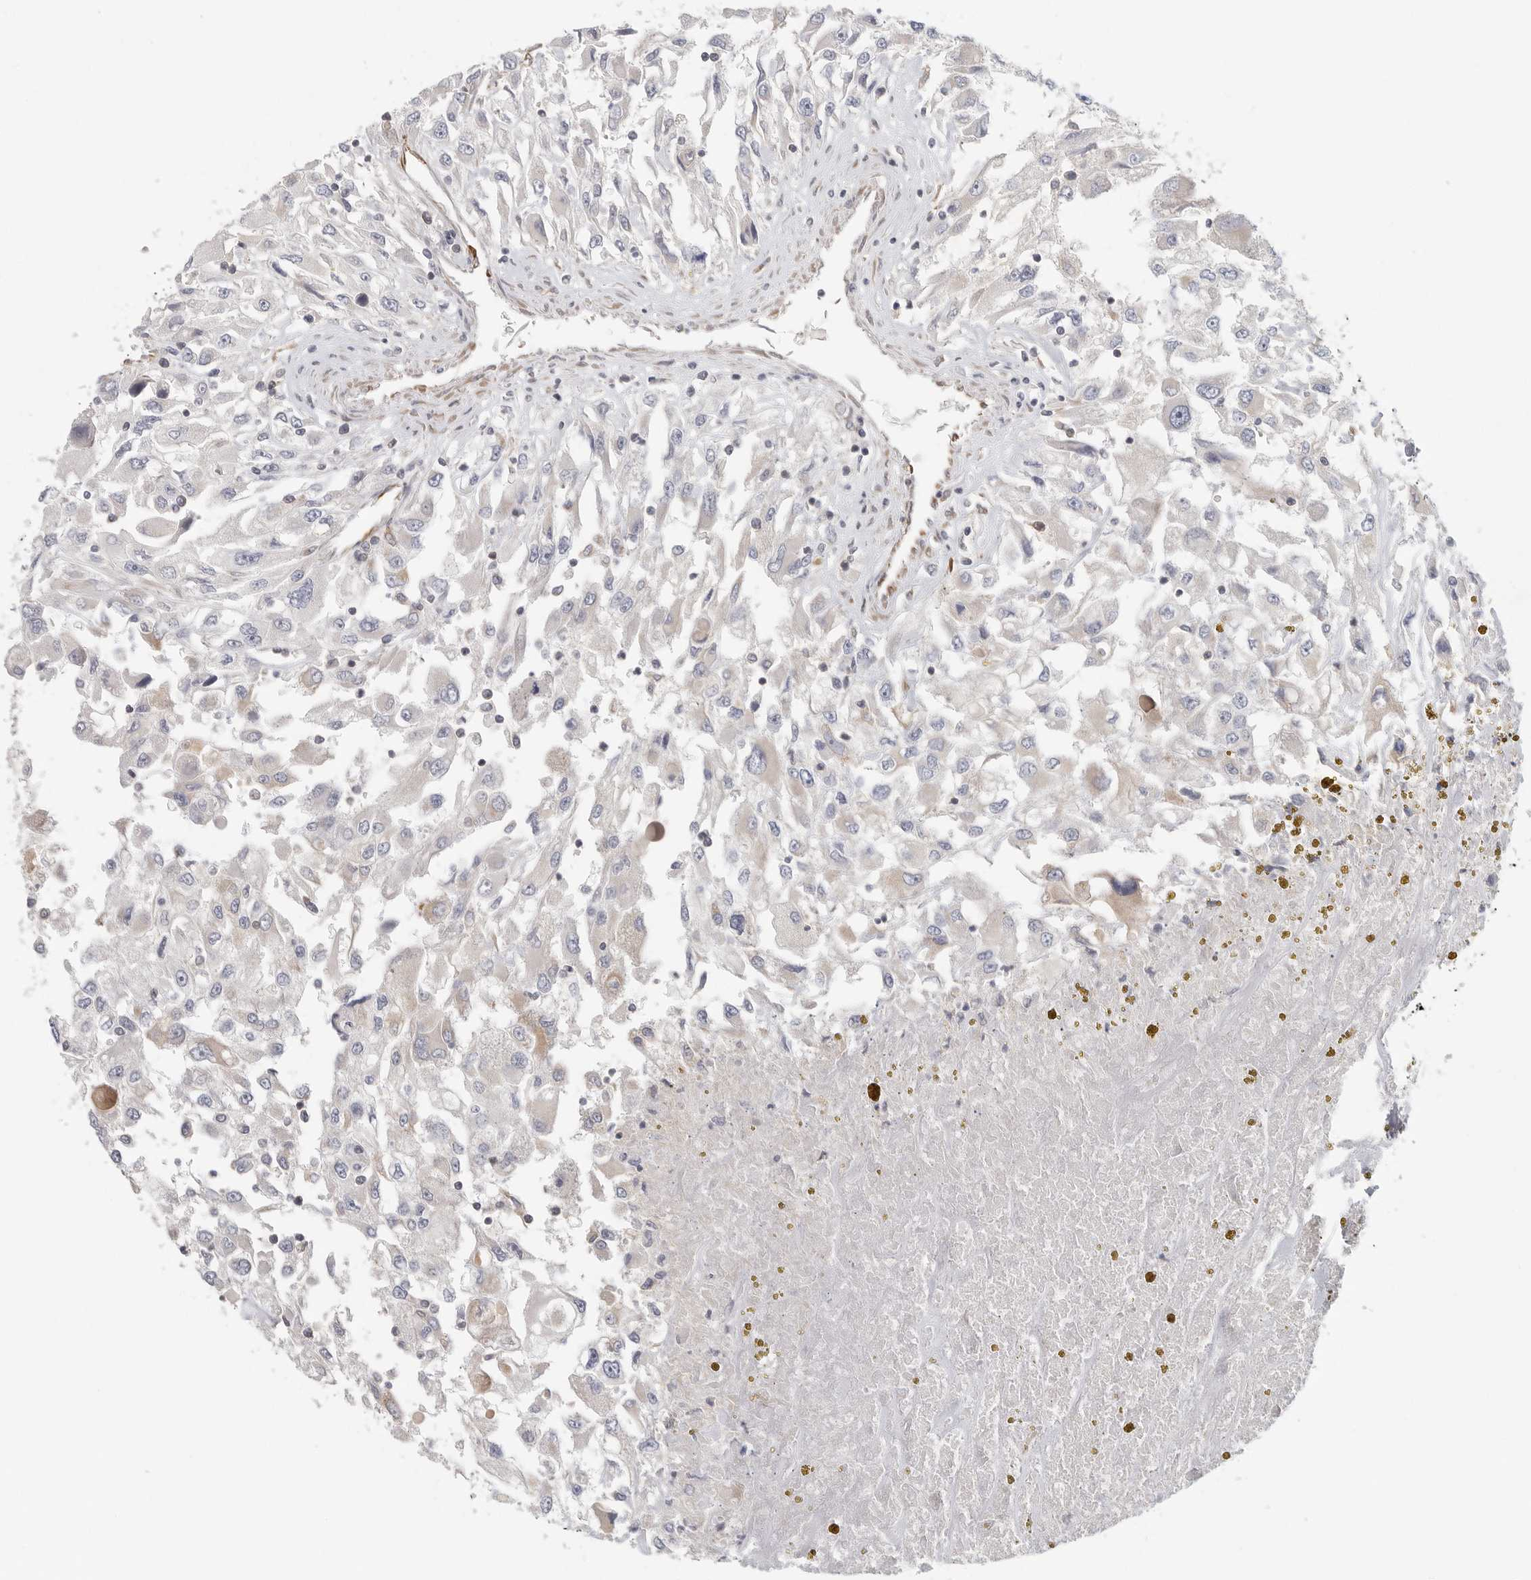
{"staining": {"intensity": "negative", "quantity": "none", "location": "none"}, "tissue": "renal cancer", "cell_type": "Tumor cells", "image_type": "cancer", "snomed": [{"axis": "morphology", "description": "Adenocarcinoma, NOS"}, {"axis": "topography", "description": "Kidney"}], "caption": "IHC histopathology image of neoplastic tissue: human renal cancer (adenocarcinoma) stained with DAB reveals no significant protein expression in tumor cells. (DAB (3,3'-diaminobenzidine) immunohistochemistry visualized using brightfield microscopy, high magnification).", "gene": "BCAP29", "patient": {"sex": "female", "age": 52}}